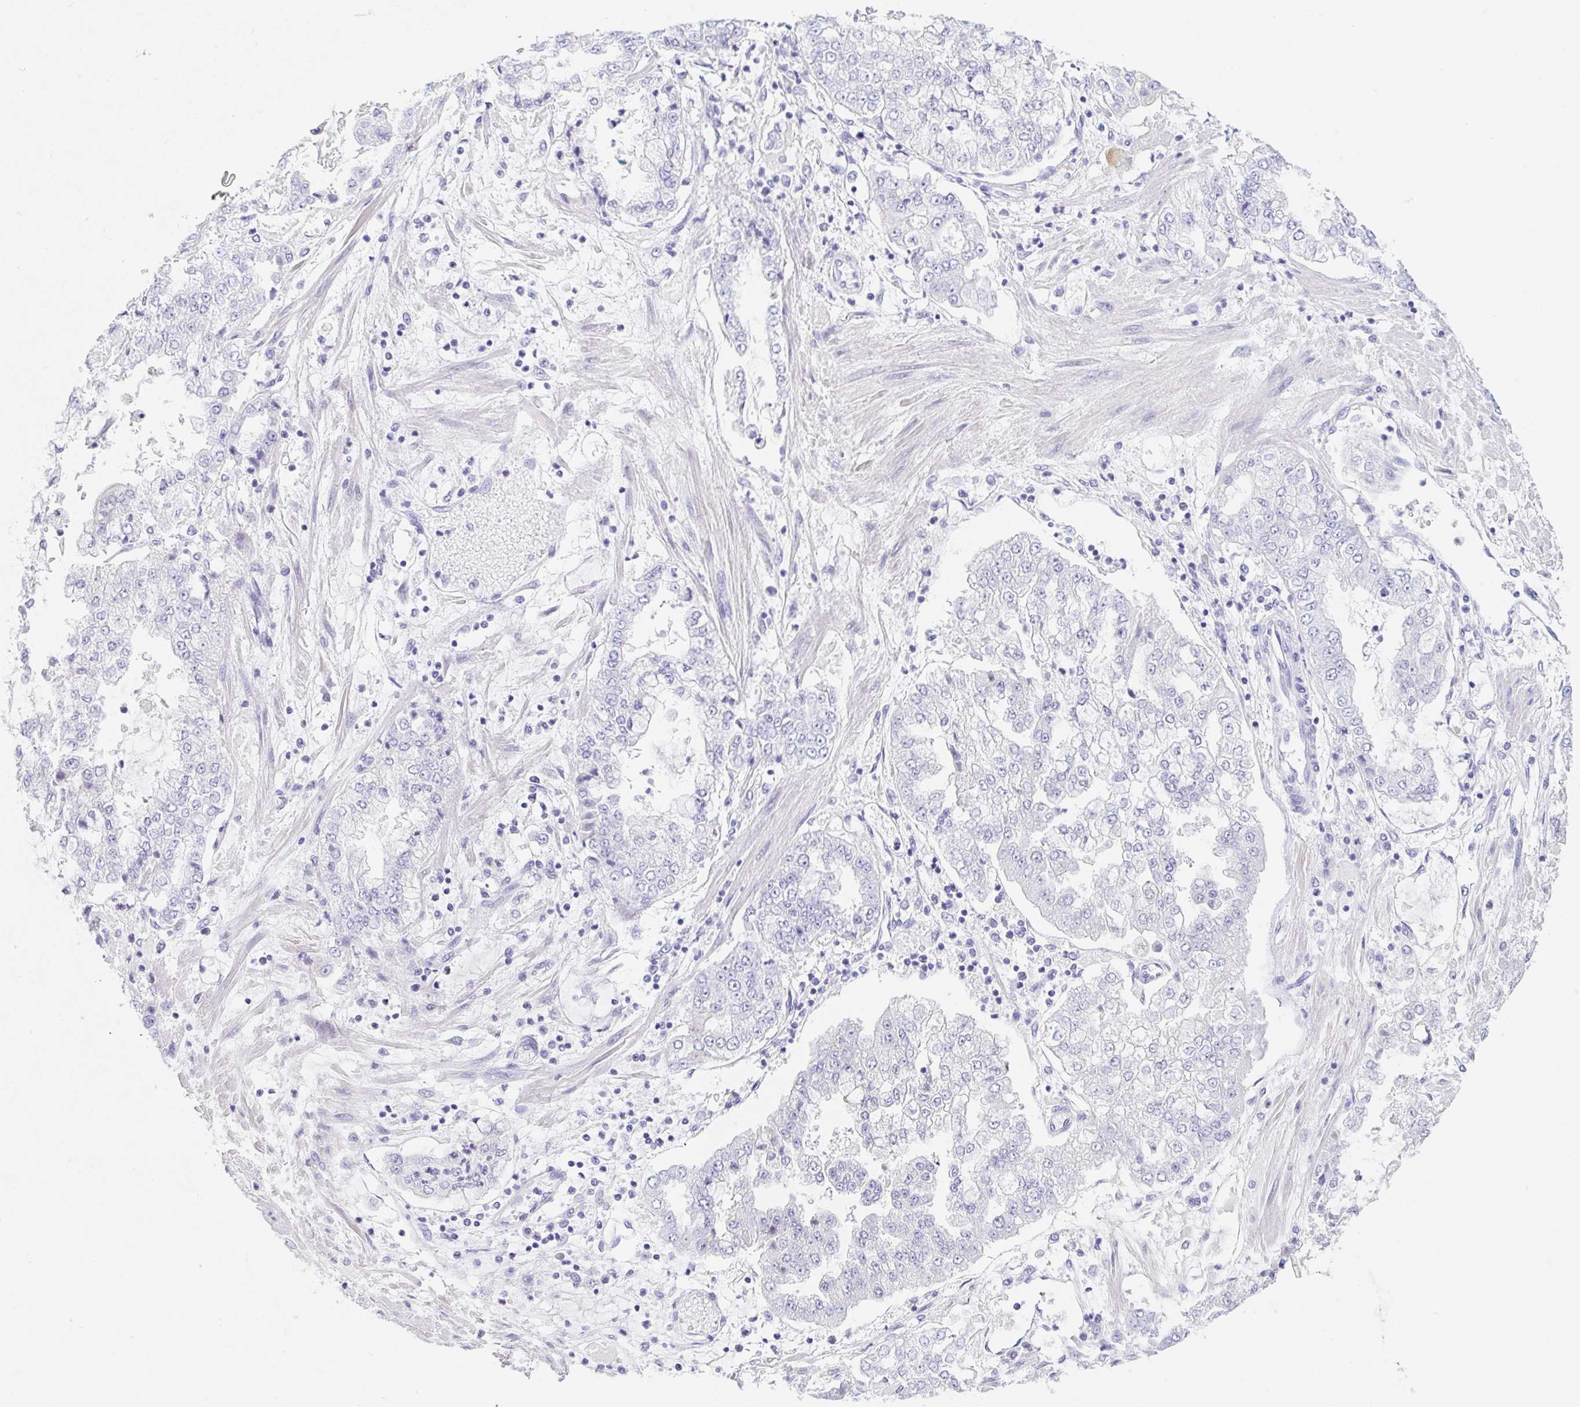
{"staining": {"intensity": "negative", "quantity": "none", "location": "none"}, "tissue": "stomach cancer", "cell_type": "Tumor cells", "image_type": "cancer", "snomed": [{"axis": "morphology", "description": "Adenocarcinoma, NOS"}, {"axis": "topography", "description": "Stomach"}], "caption": "The histopathology image displays no staining of tumor cells in stomach adenocarcinoma.", "gene": "KLK8", "patient": {"sex": "male", "age": 76}}